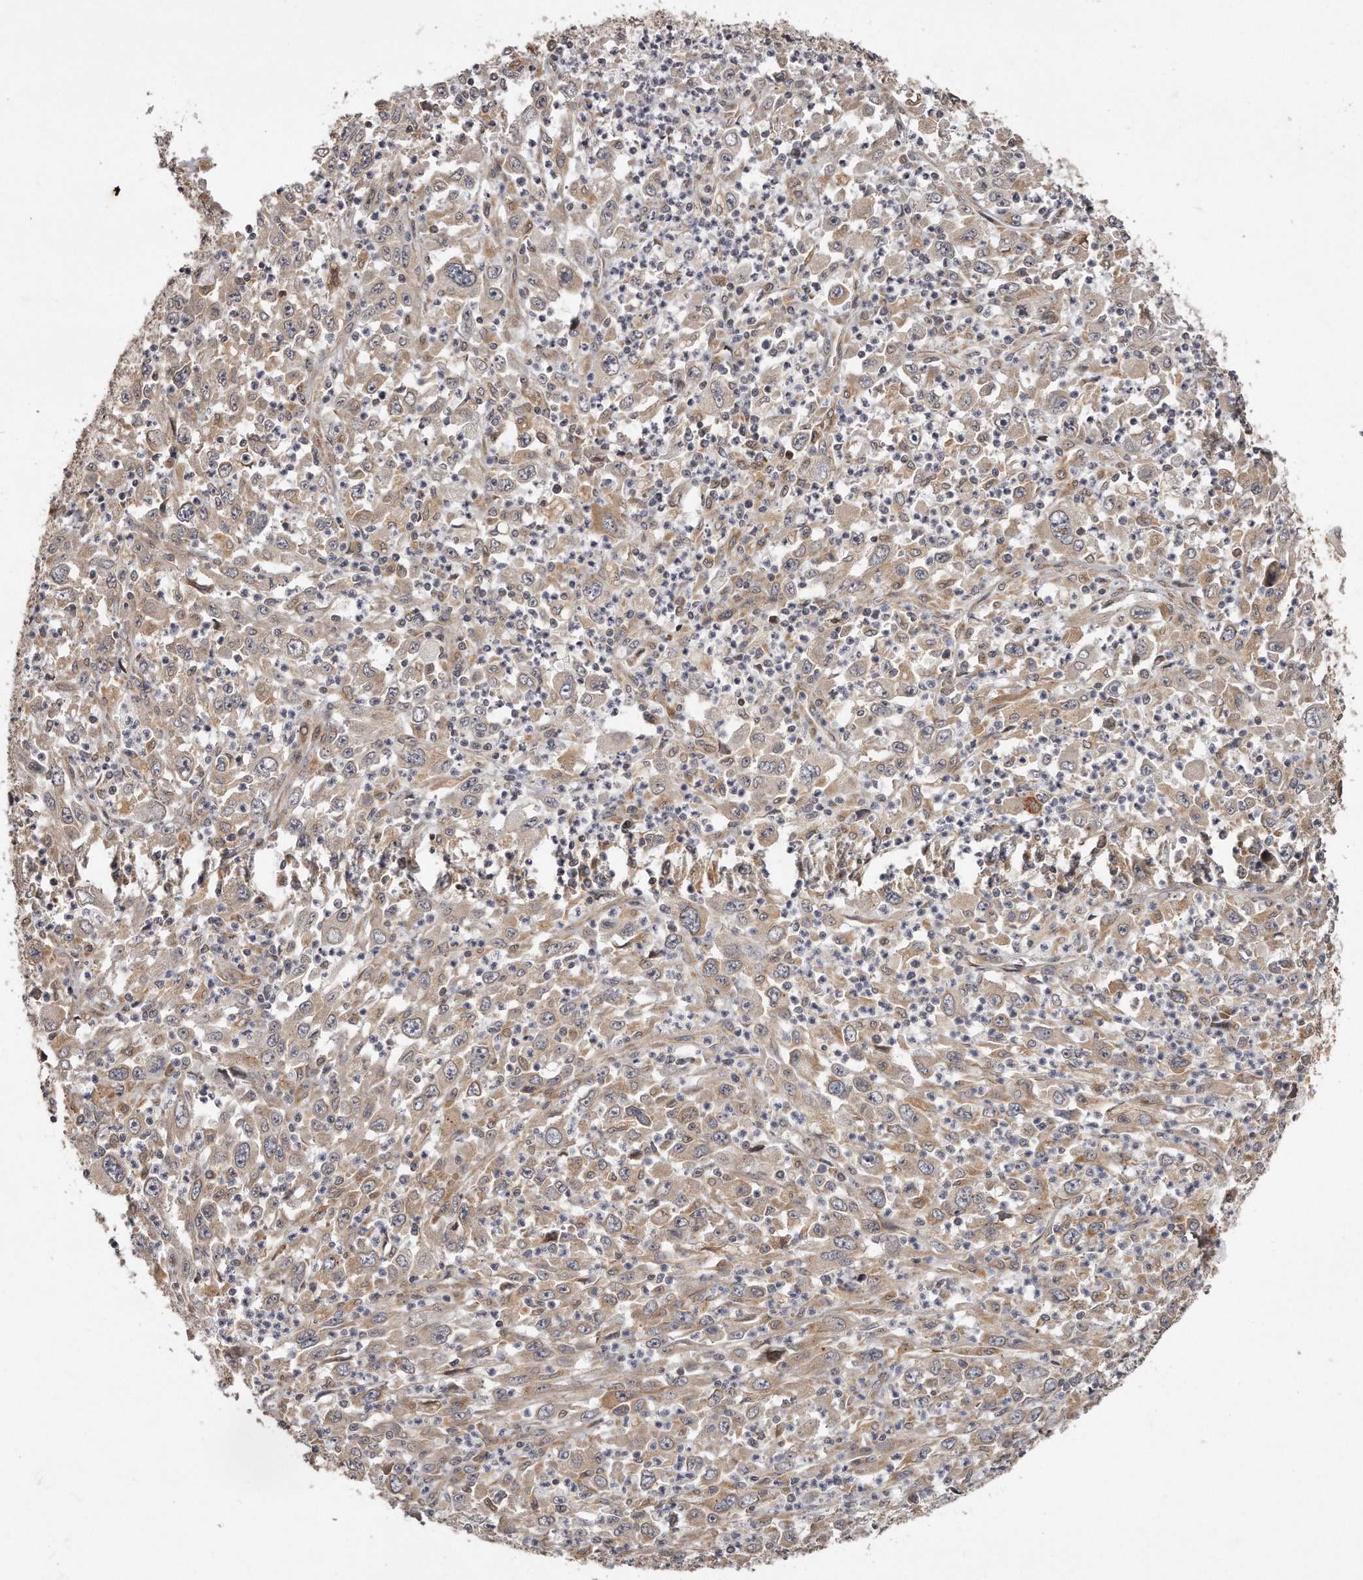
{"staining": {"intensity": "weak", "quantity": ">75%", "location": "cytoplasmic/membranous"}, "tissue": "melanoma", "cell_type": "Tumor cells", "image_type": "cancer", "snomed": [{"axis": "morphology", "description": "Malignant melanoma, Metastatic site"}, {"axis": "topography", "description": "Skin"}], "caption": "Immunohistochemical staining of malignant melanoma (metastatic site) displays low levels of weak cytoplasmic/membranous staining in approximately >75% of tumor cells.", "gene": "TRAPPC14", "patient": {"sex": "female", "age": 56}}